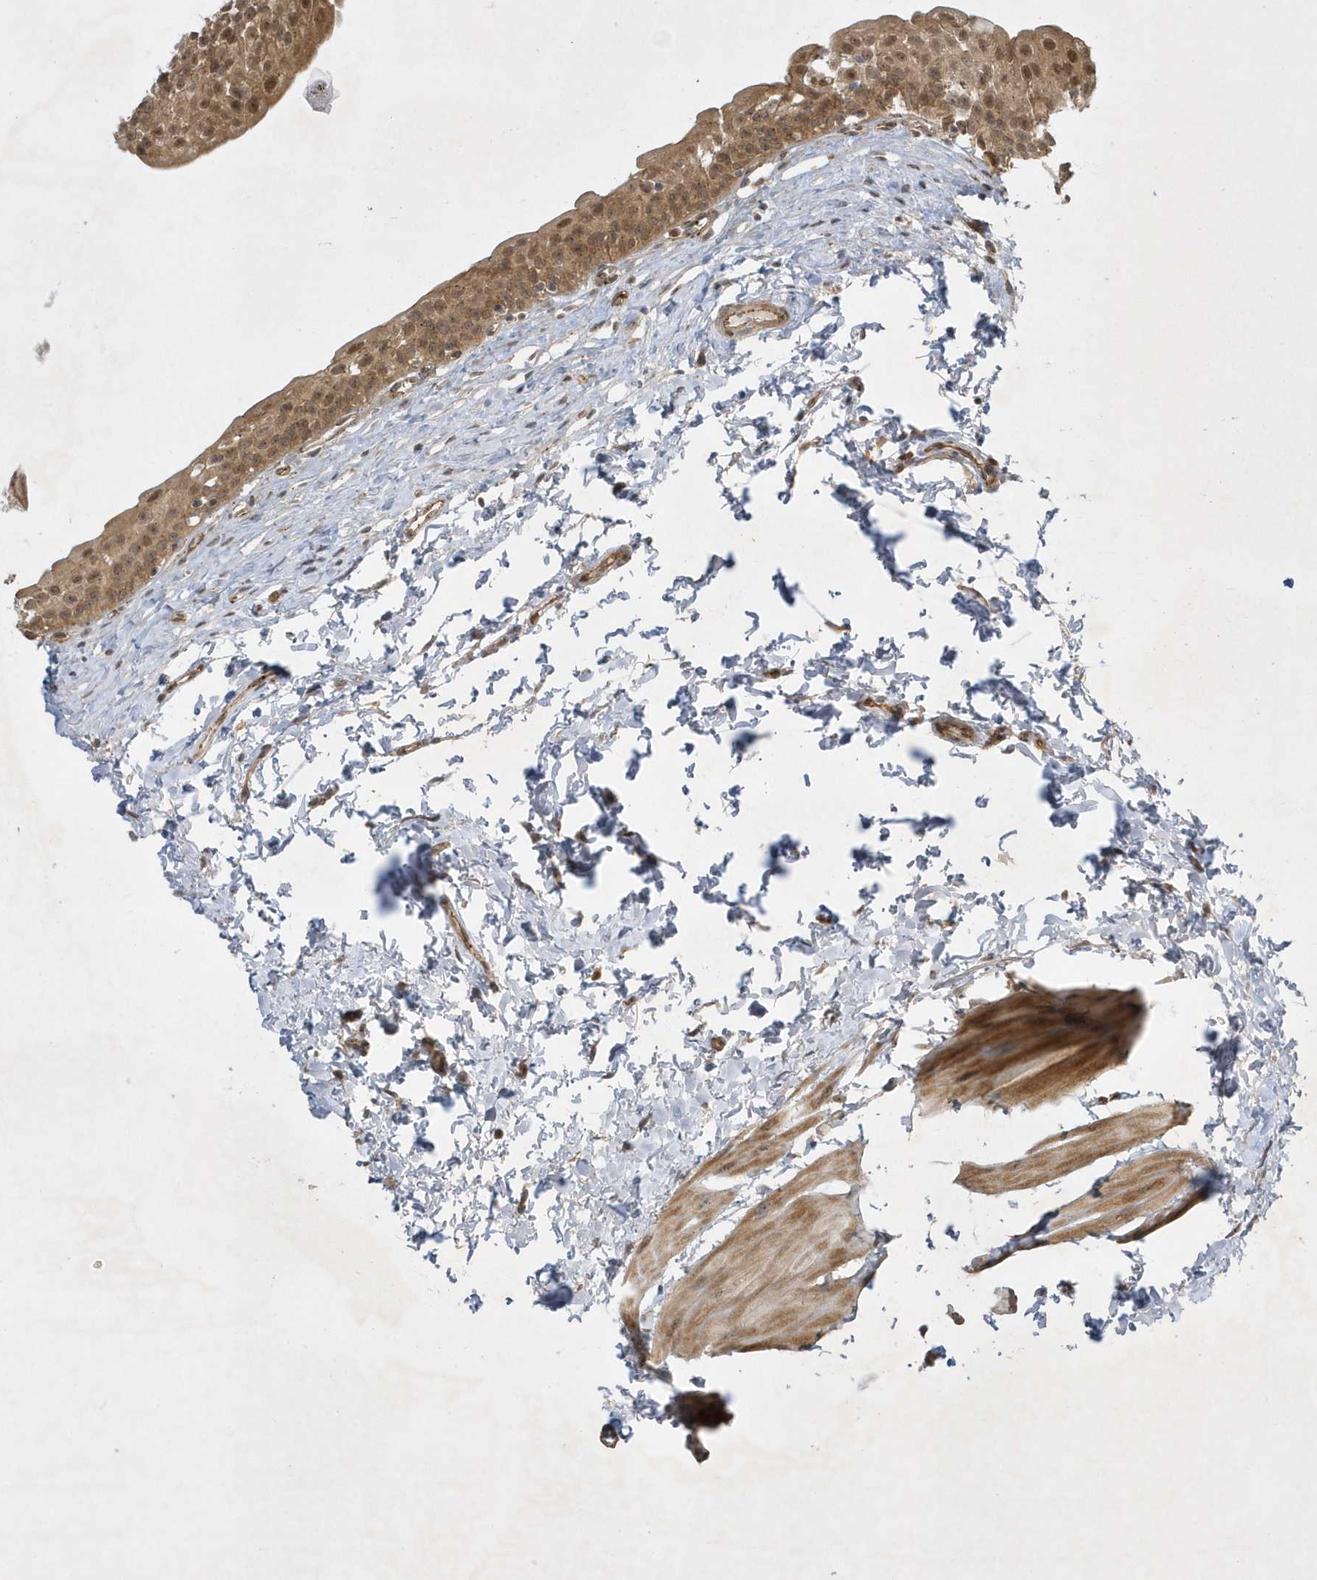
{"staining": {"intensity": "moderate", "quantity": ">75%", "location": "cytoplasmic/membranous,nuclear"}, "tissue": "urinary bladder", "cell_type": "Urothelial cells", "image_type": "normal", "snomed": [{"axis": "morphology", "description": "Normal tissue, NOS"}, {"axis": "topography", "description": "Urinary bladder"}], "caption": "A brown stain highlights moderate cytoplasmic/membranous,nuclear staining of a protein in urothelial cells of benign human urinary bladder. The staining was performed using DAB (3,3'-diaminobenzidine), with brown indicating positive protein expression. Nuclei are stained blue with hematoxylin.", "gene": "NAF1", "patient": {"sex": "male", "age": 51}}